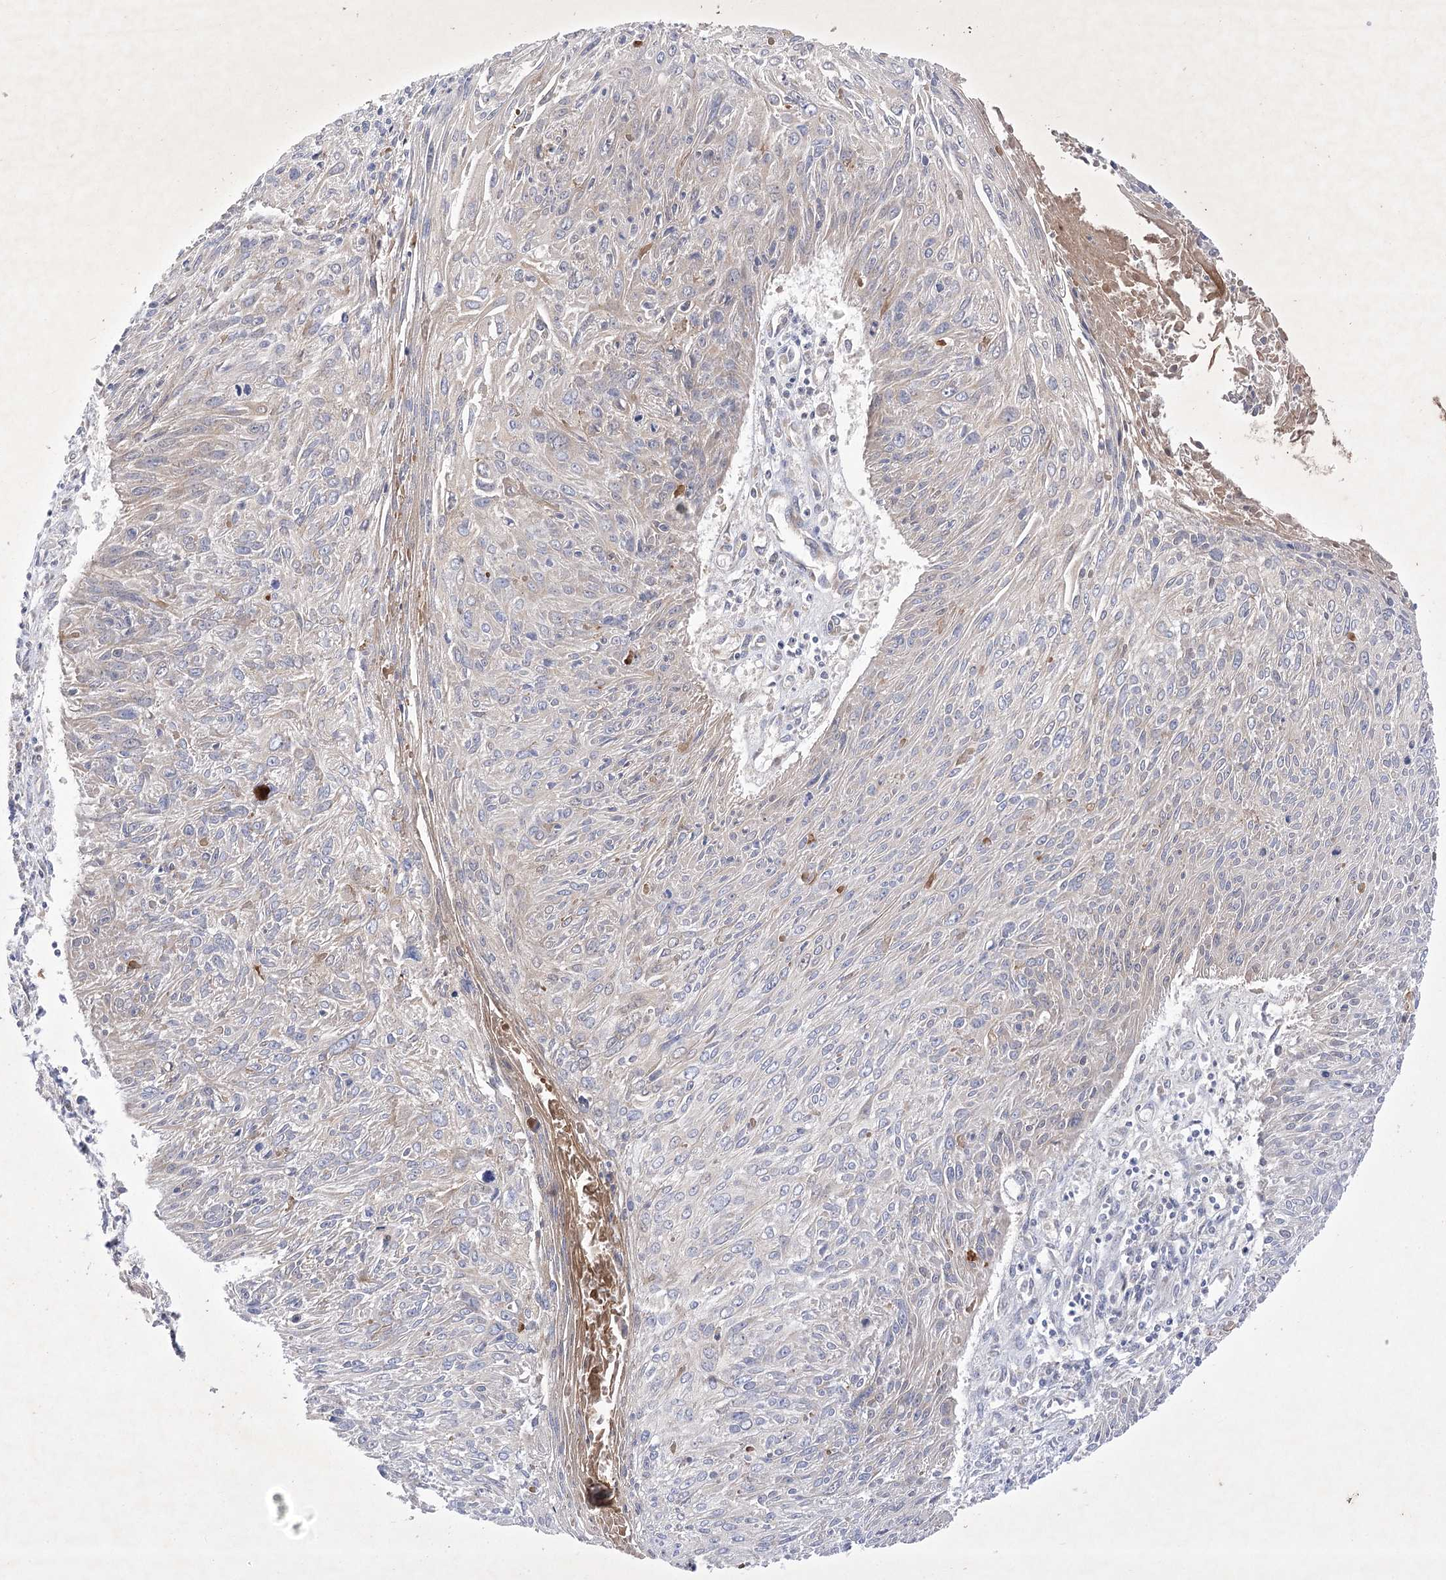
{"staining": {"intensity": "negative", "quantity": "none", "location": "none"}, "tissue": "cervical cancer", "cell_type": "Tumor cells", "image_type": "cancer", "snomed": [{"axis": "morphology", "description": "Squamous cell carcinoma, NOS"}, {"axis": "topography", "description": "Cervix"}], "caption": "Human cervical cancer stained for a protein using immunohistochemistry reveals no positivity in tumor cells.", "gene": "GBF1", "patient": {"sex": "female", "age": 51}}